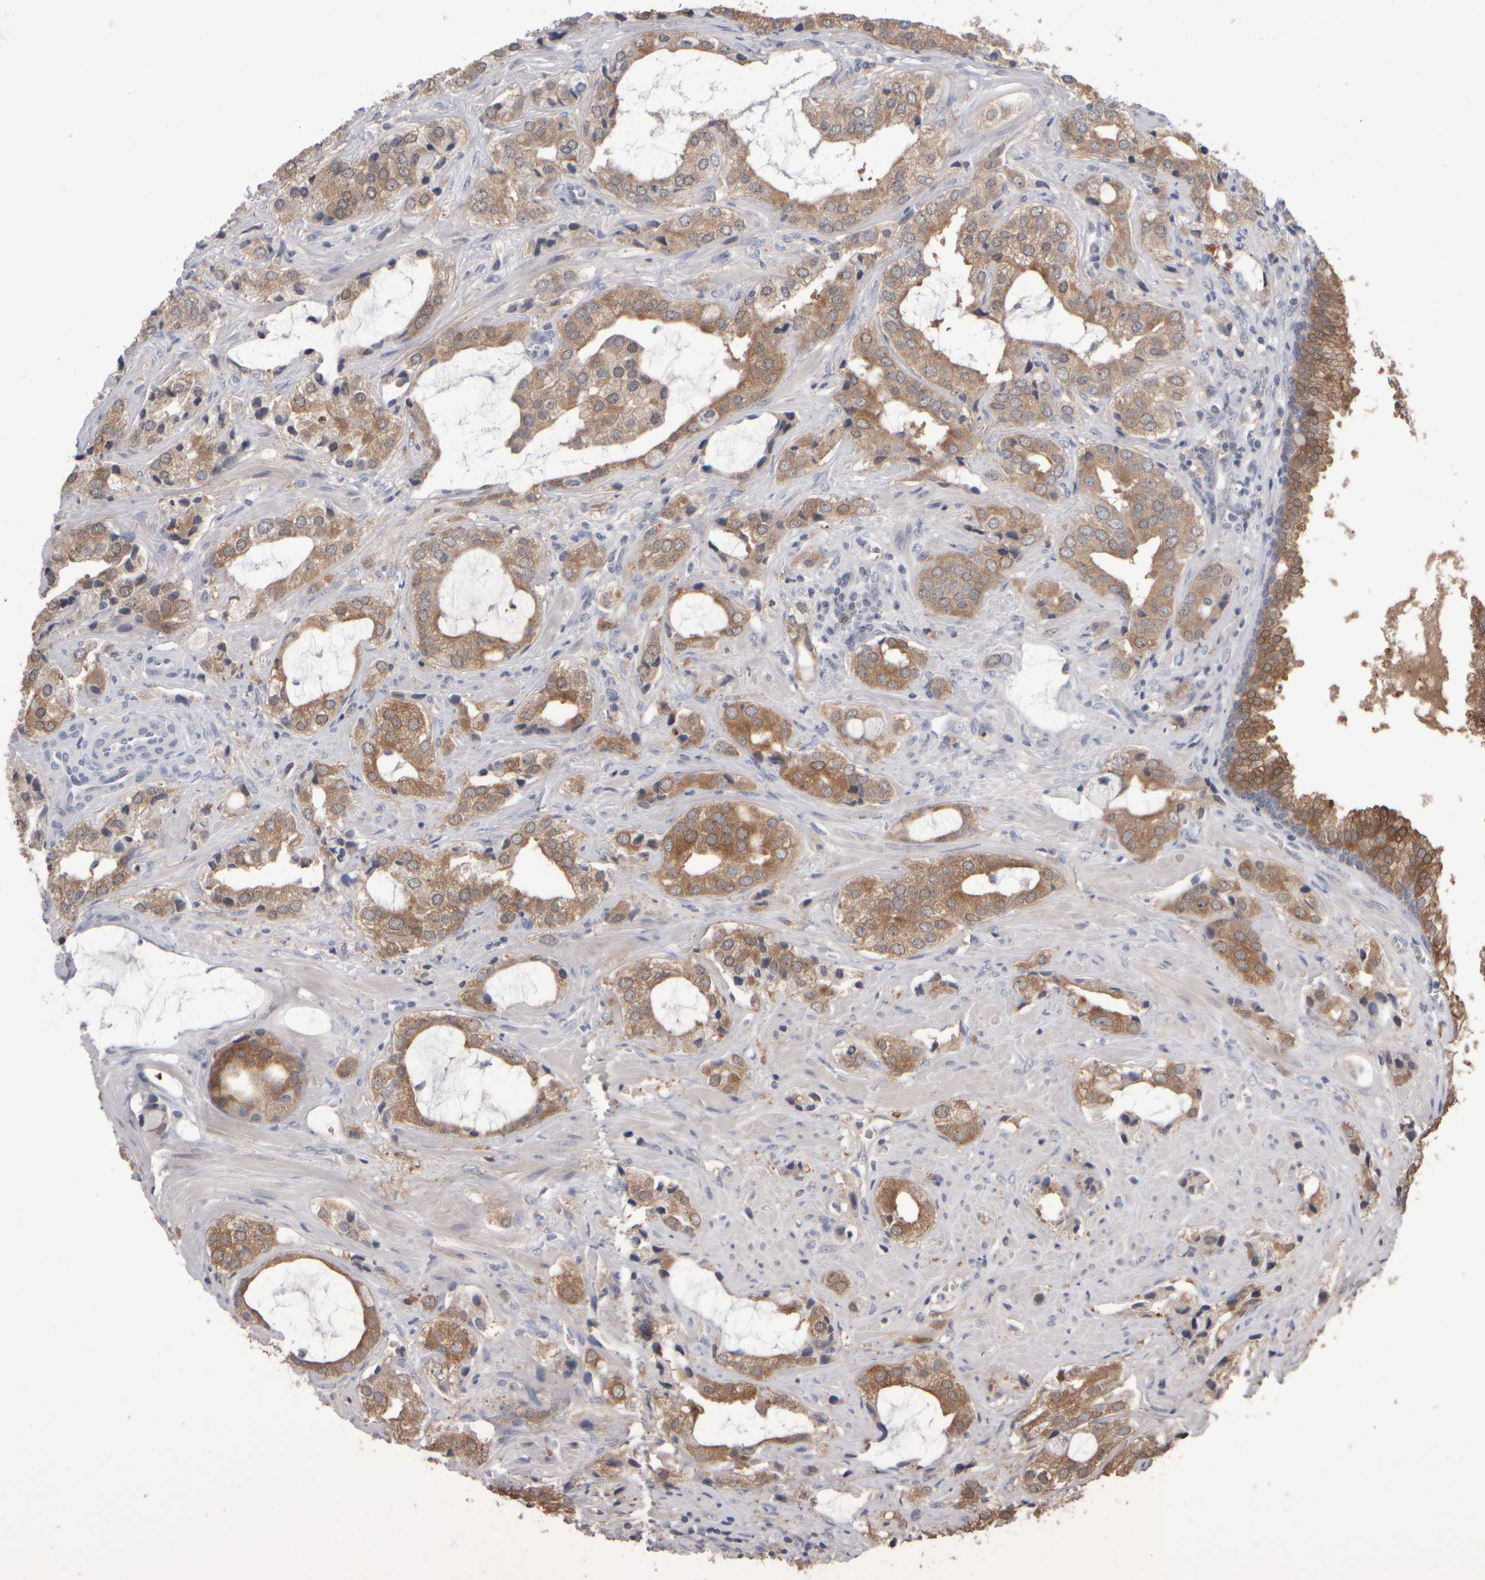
{"staining": {"intensity": "moderate", "quantity": ">75%", "location": "cytoplasmic/membranous"}, "tissue": "prostate cancer", "cell_type": "Tumor cells", "image_type": "cancer", "snomed": [{"axis": "morphology", "description": "Adenocarcinoma, High grade"}, {"axis": "topography", "description": "Prostate"}], "caption": "Prostate cancer (adenocarcinoma (high-grade)) stained with immunohistochemistry (IHC) shows moderate cytoplasmic/membranous positivity in about >75% of tumor cells.", "gene": "EPHX2", "patient": {"sex": "male", "age": 66}}